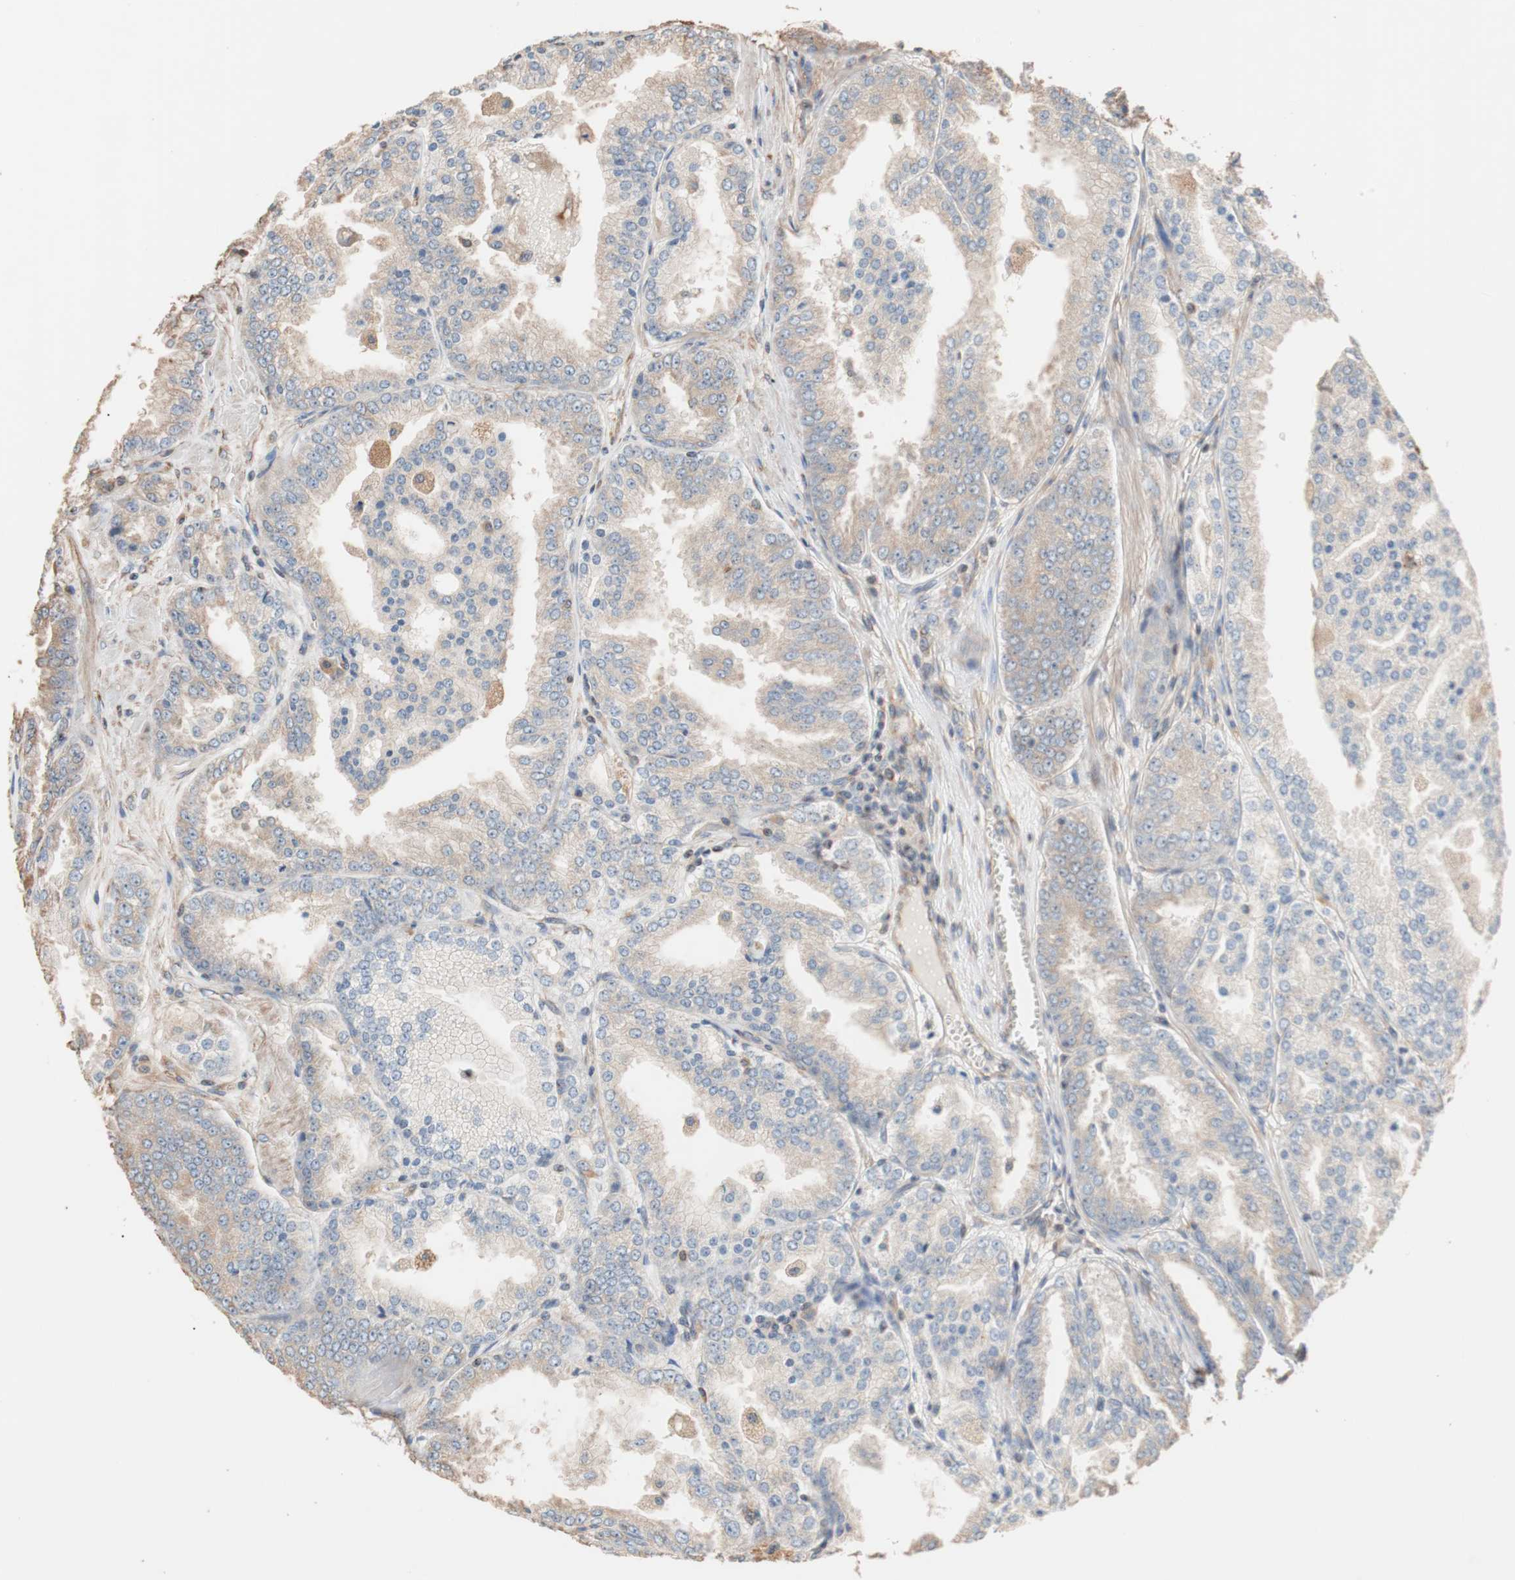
{"staining": {"intensity": "weak", "quantity": ">75%", "location": "cytoplasmic/membranous"}, "tissue": "prostate cancer", "cell_type": "Tumor cells", "image_type": "cancer", "snomed": [{"axis": "morphology", "description": "Adenocarcinoma, High grade"}, {"axis": "topography", "description": "Prostate"}], "caption": "Immunohistochemistry (IHC) of human high-grade adenocarcinoma (prostate) shows low levels of weak cytoplasmic/membranous positivity in approximately >75% of tumor cells.", "gene": "TUBB", "patient": {"sex": "male", "age": 61}}